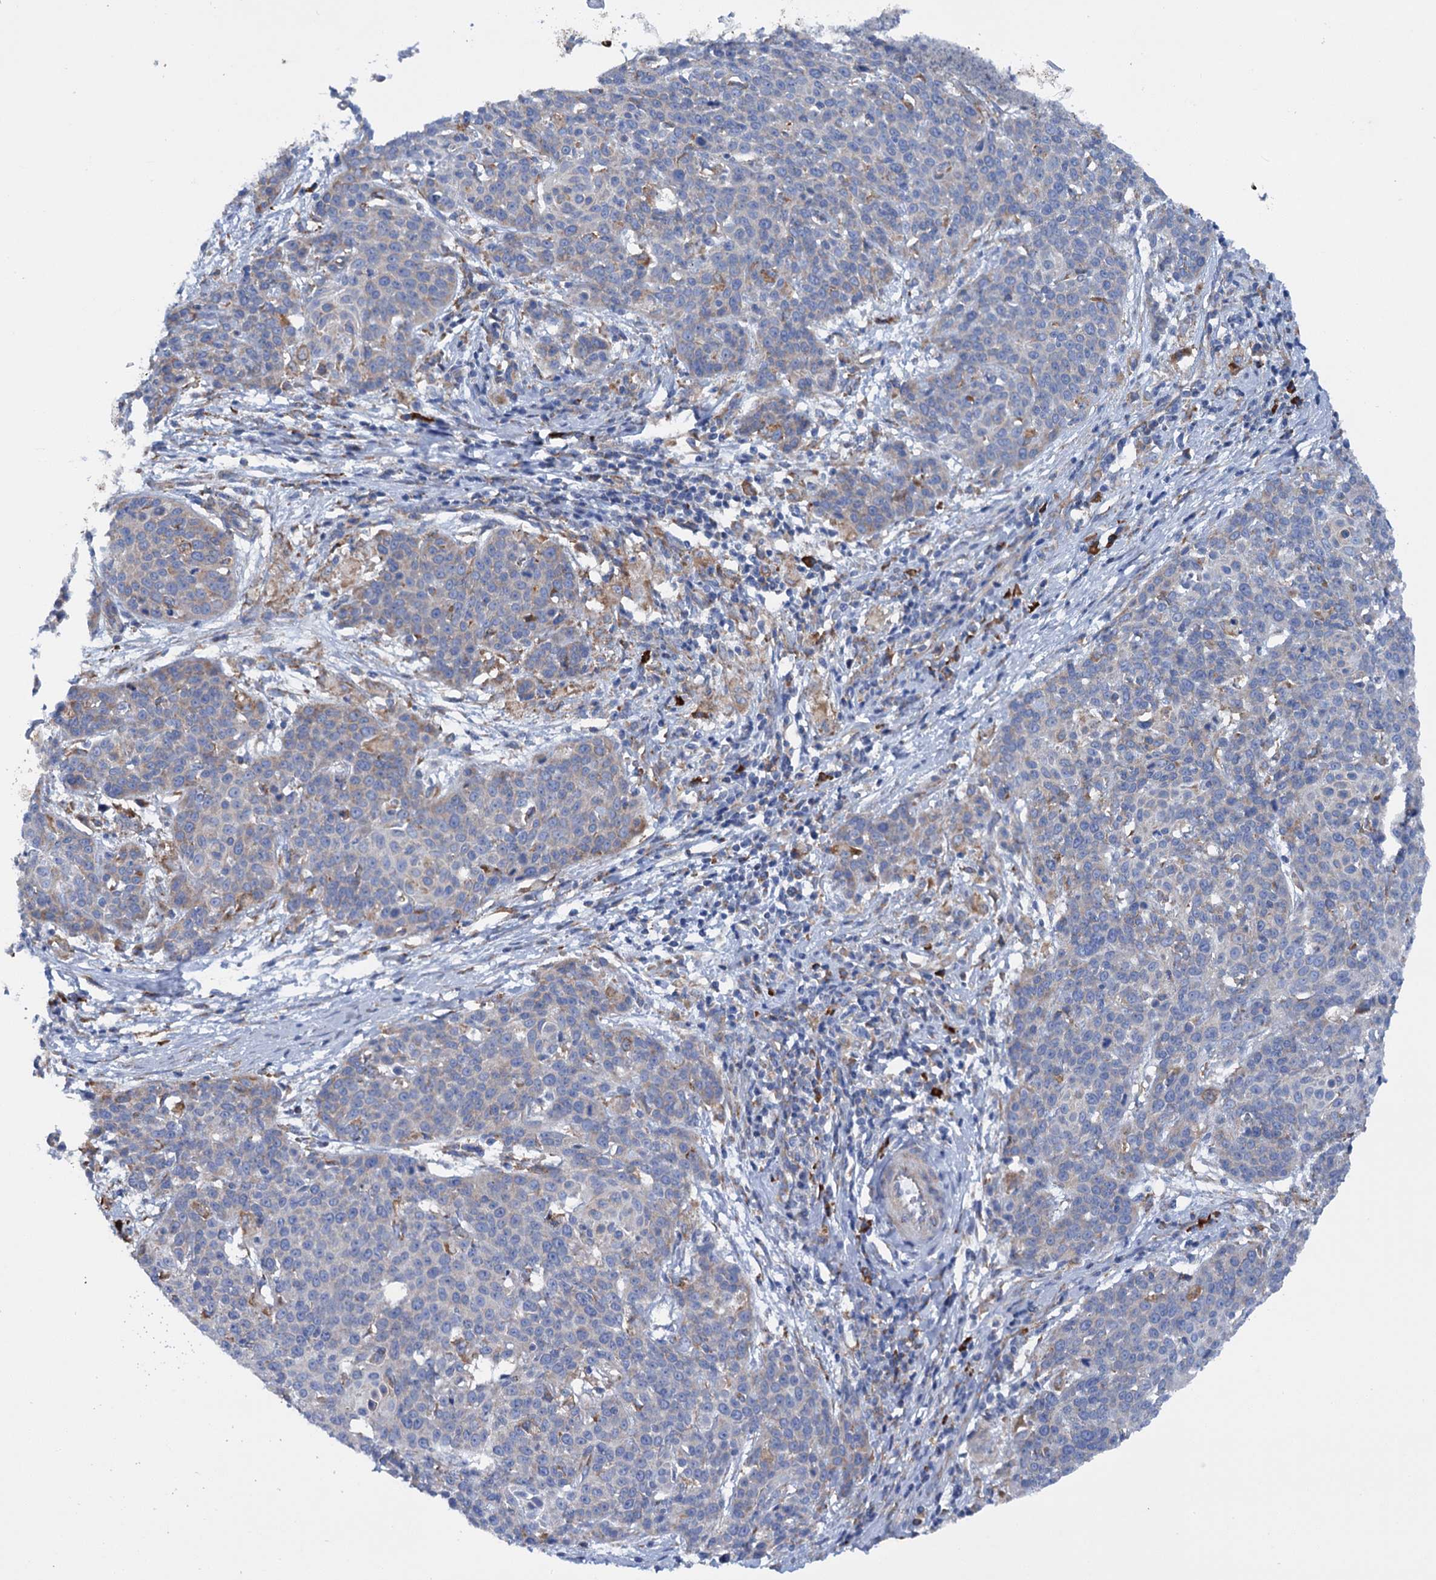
{"staining": {"intensity": "negative", "quantity": "none", "location": "none"}, "tissue": "cervical cancer", "cell_type": "Tumor cells", "image_type": "cancer", "snomed": [{"axis": "morphology", "description": "Squamous cell carcinoma, NOS"}, {"axis": "topography", "description": "Cervix"}], "caption": "Micrograph shows no significant protein expression in tumor cells of cervical cancer. (DAB (3,3'-diaminobenzidine) IHC with hematoxylin counter stain).", "gene": "SHE", "patient": {"sex": "female", "age": 38}}